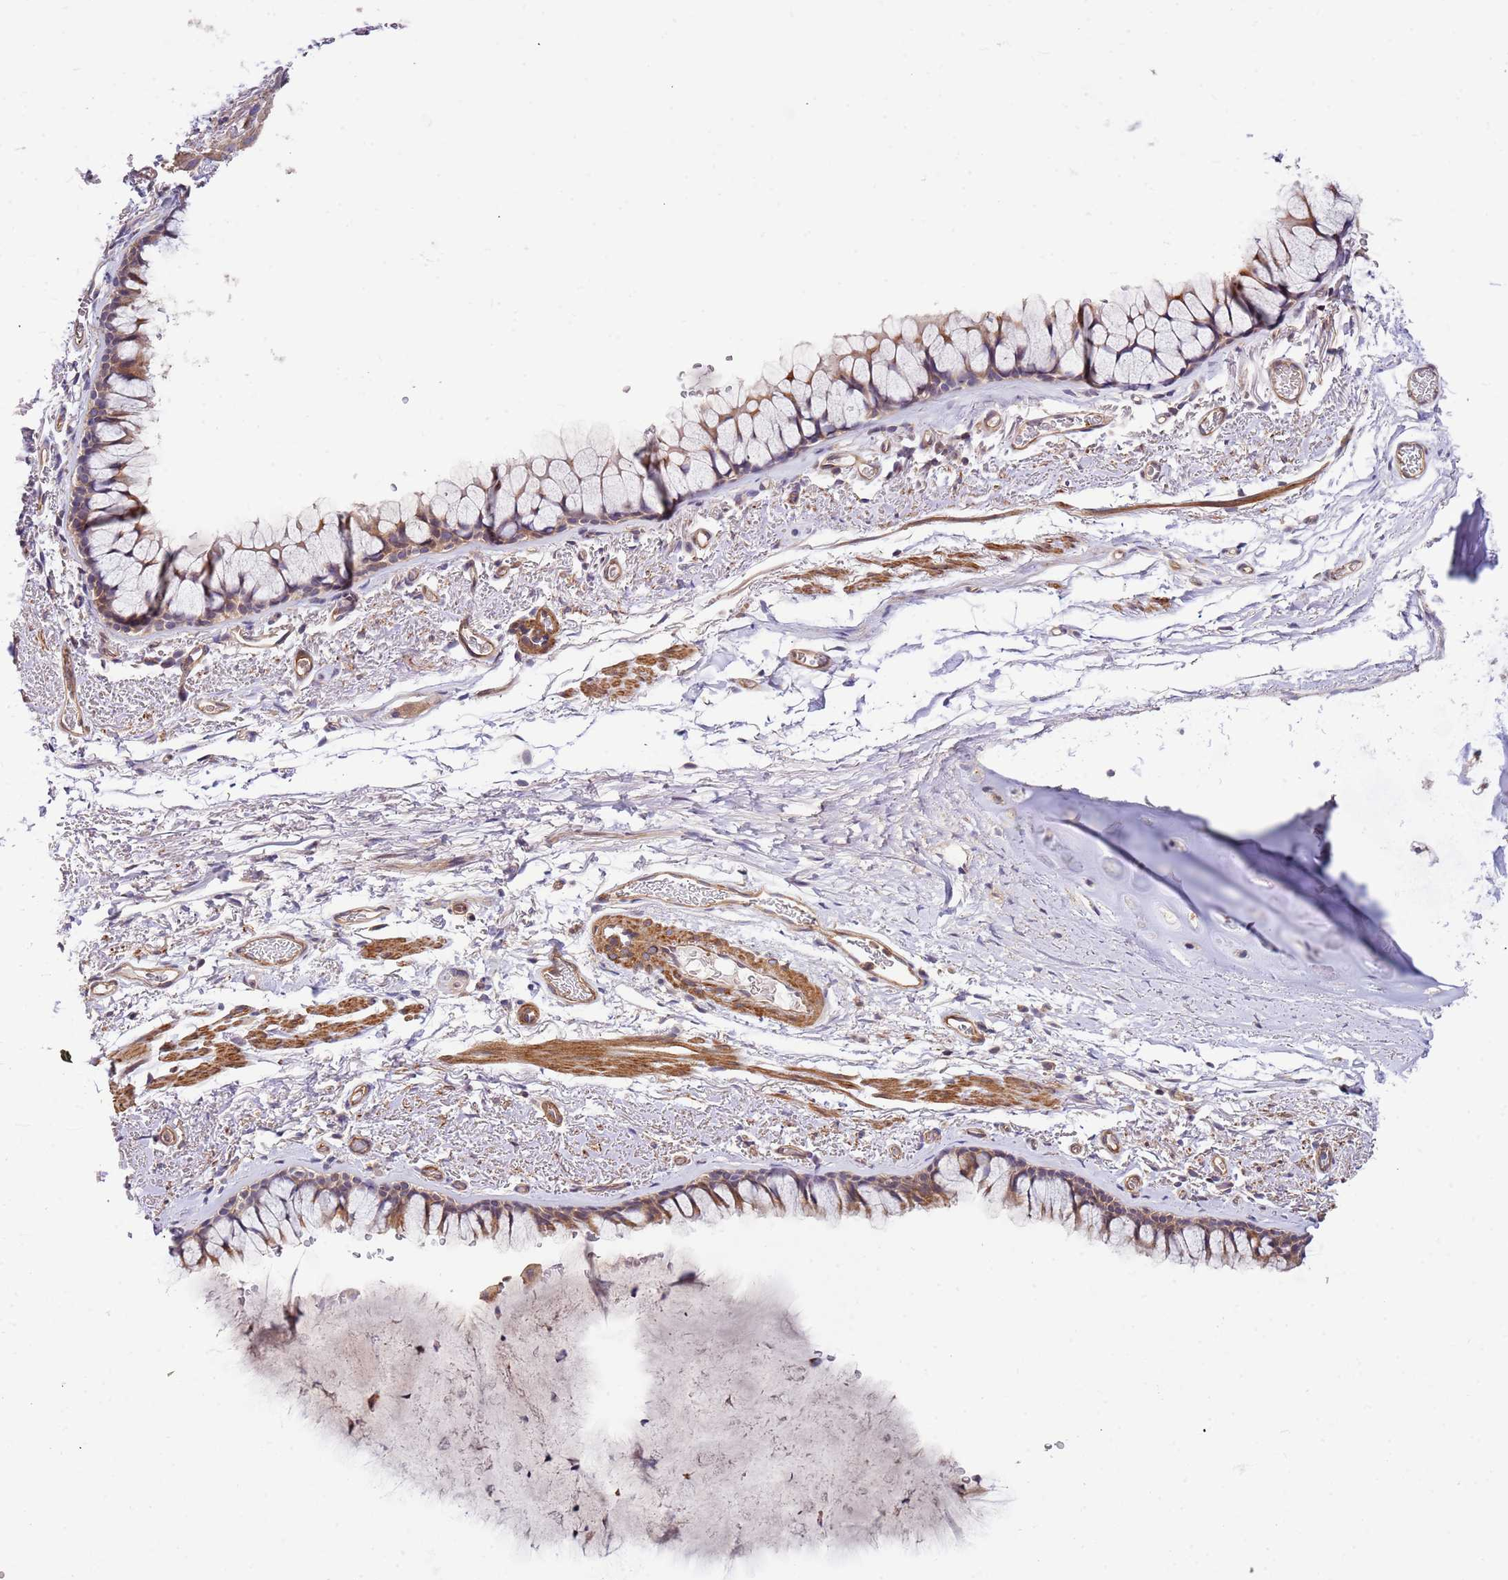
{"staining": {"intensity": "moderate", "quantity": ">75%", "location": "cytoplasmic/membranous"}, "tissue": "bronchus", "cell_type": "Respiratory epithelial cells", "image_type": "normal", "snomed": [{"axis": "morphology", "description": "Normal tissue, NOS"}, {"axis": "topography", "description": "Bronchus"}], "caption": "Immunohistochemistry (IHC) (DAB) staining of normal human bronchus shows moderate cytoplasmic/membranous protein staining in about >75% of respiratory epithelial cells.", "gene": "LAMB4", "patient": {"sex": "male", "age": 65}}